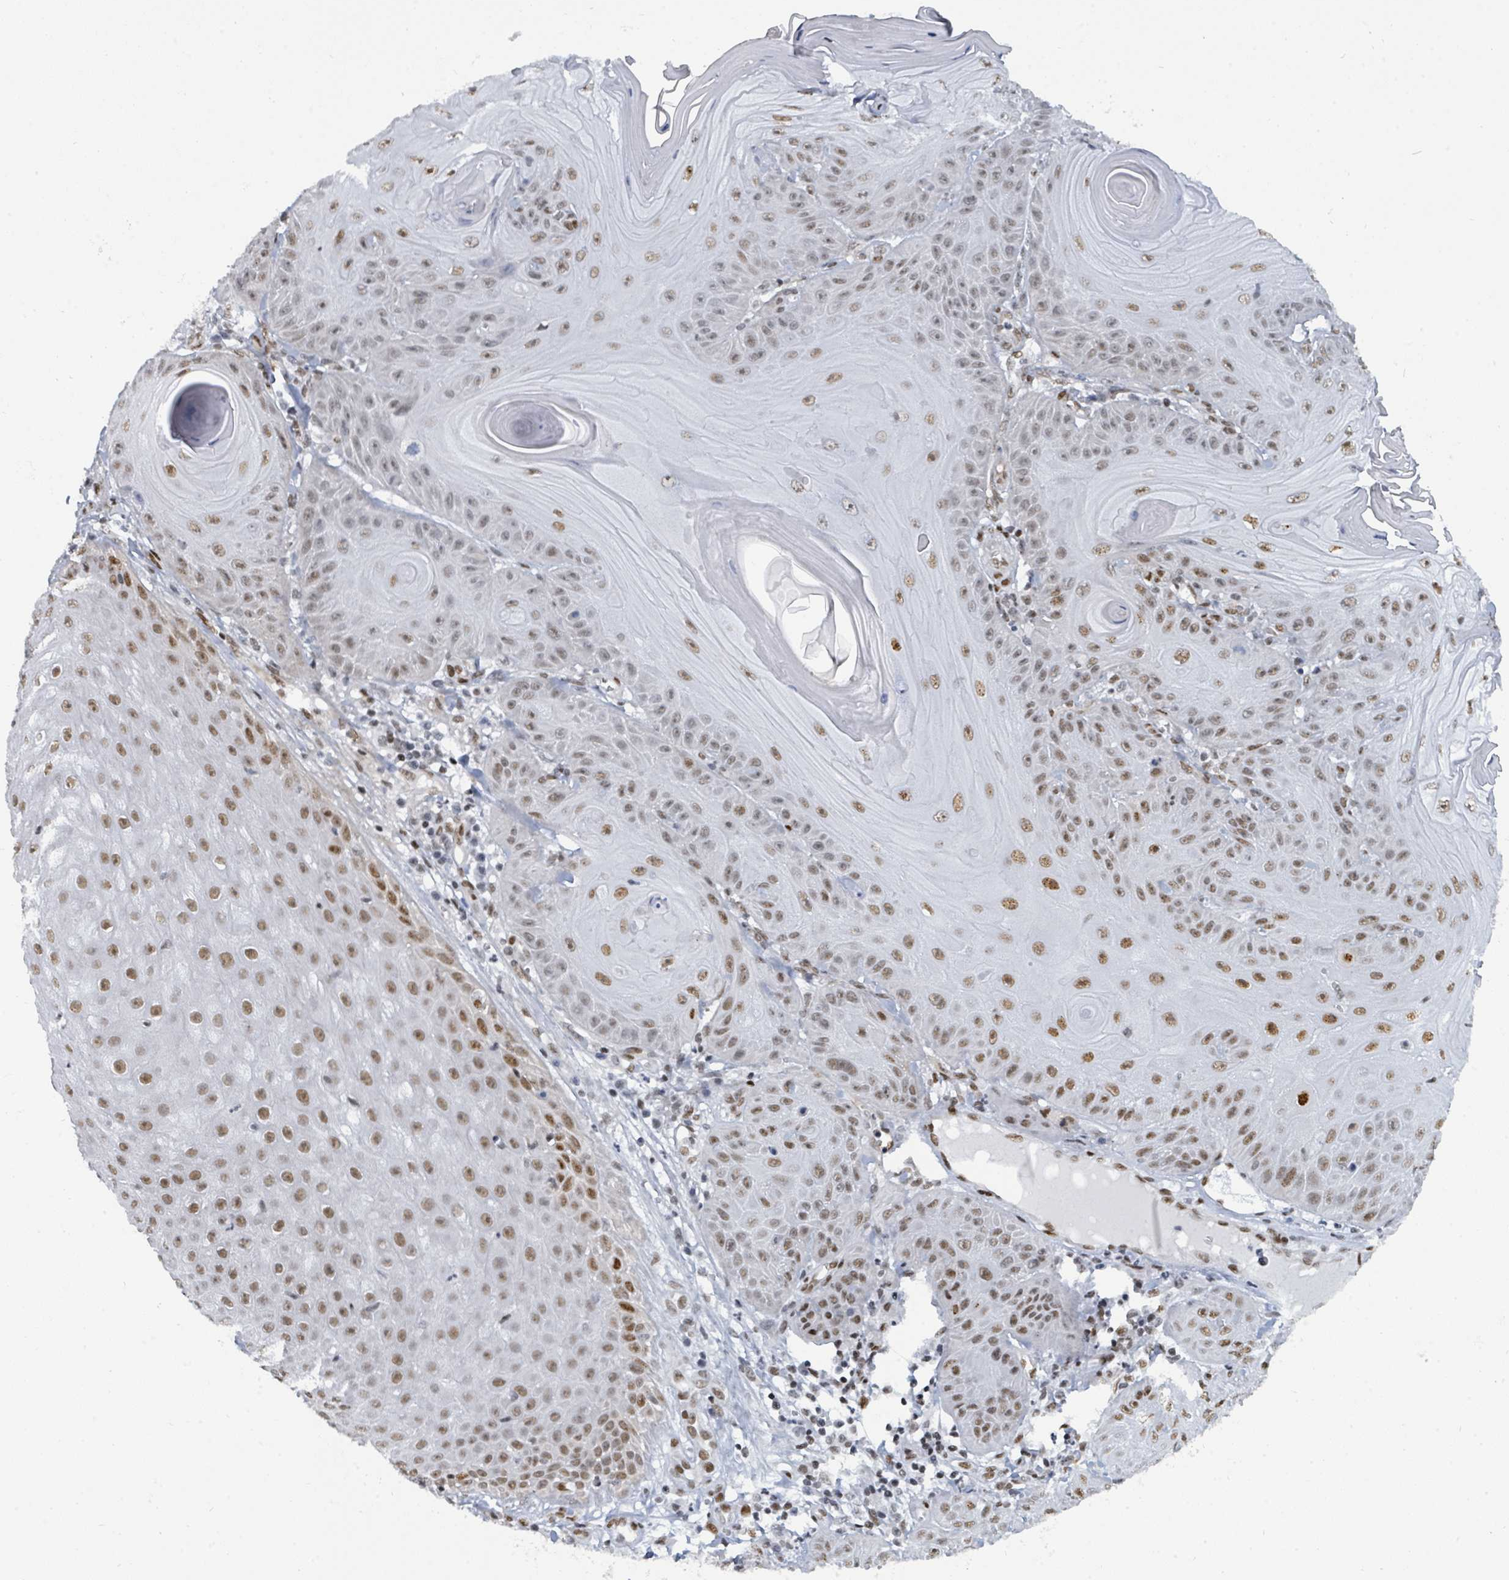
{"staining": {"intensity": "moderate", "quantity": "25%-75%", "location": "nuclear"}, "tissue": "skin cancer", "cell_type": "Tumor cells", "image_type": "cancer", "snomed": [{"axis": "morphology", "description": "Squamous cell carcinoma, NOS"}, {"axis": "topography", "description": "Skin"}], "caption": "The immunohistochemical stain labels moderate nuclear positivity in tumor cells of skin cancer (squamous cell carcinoma) tissue.", "gene": "SUMO4", "patient": {"sex": "female", "age": 78}}